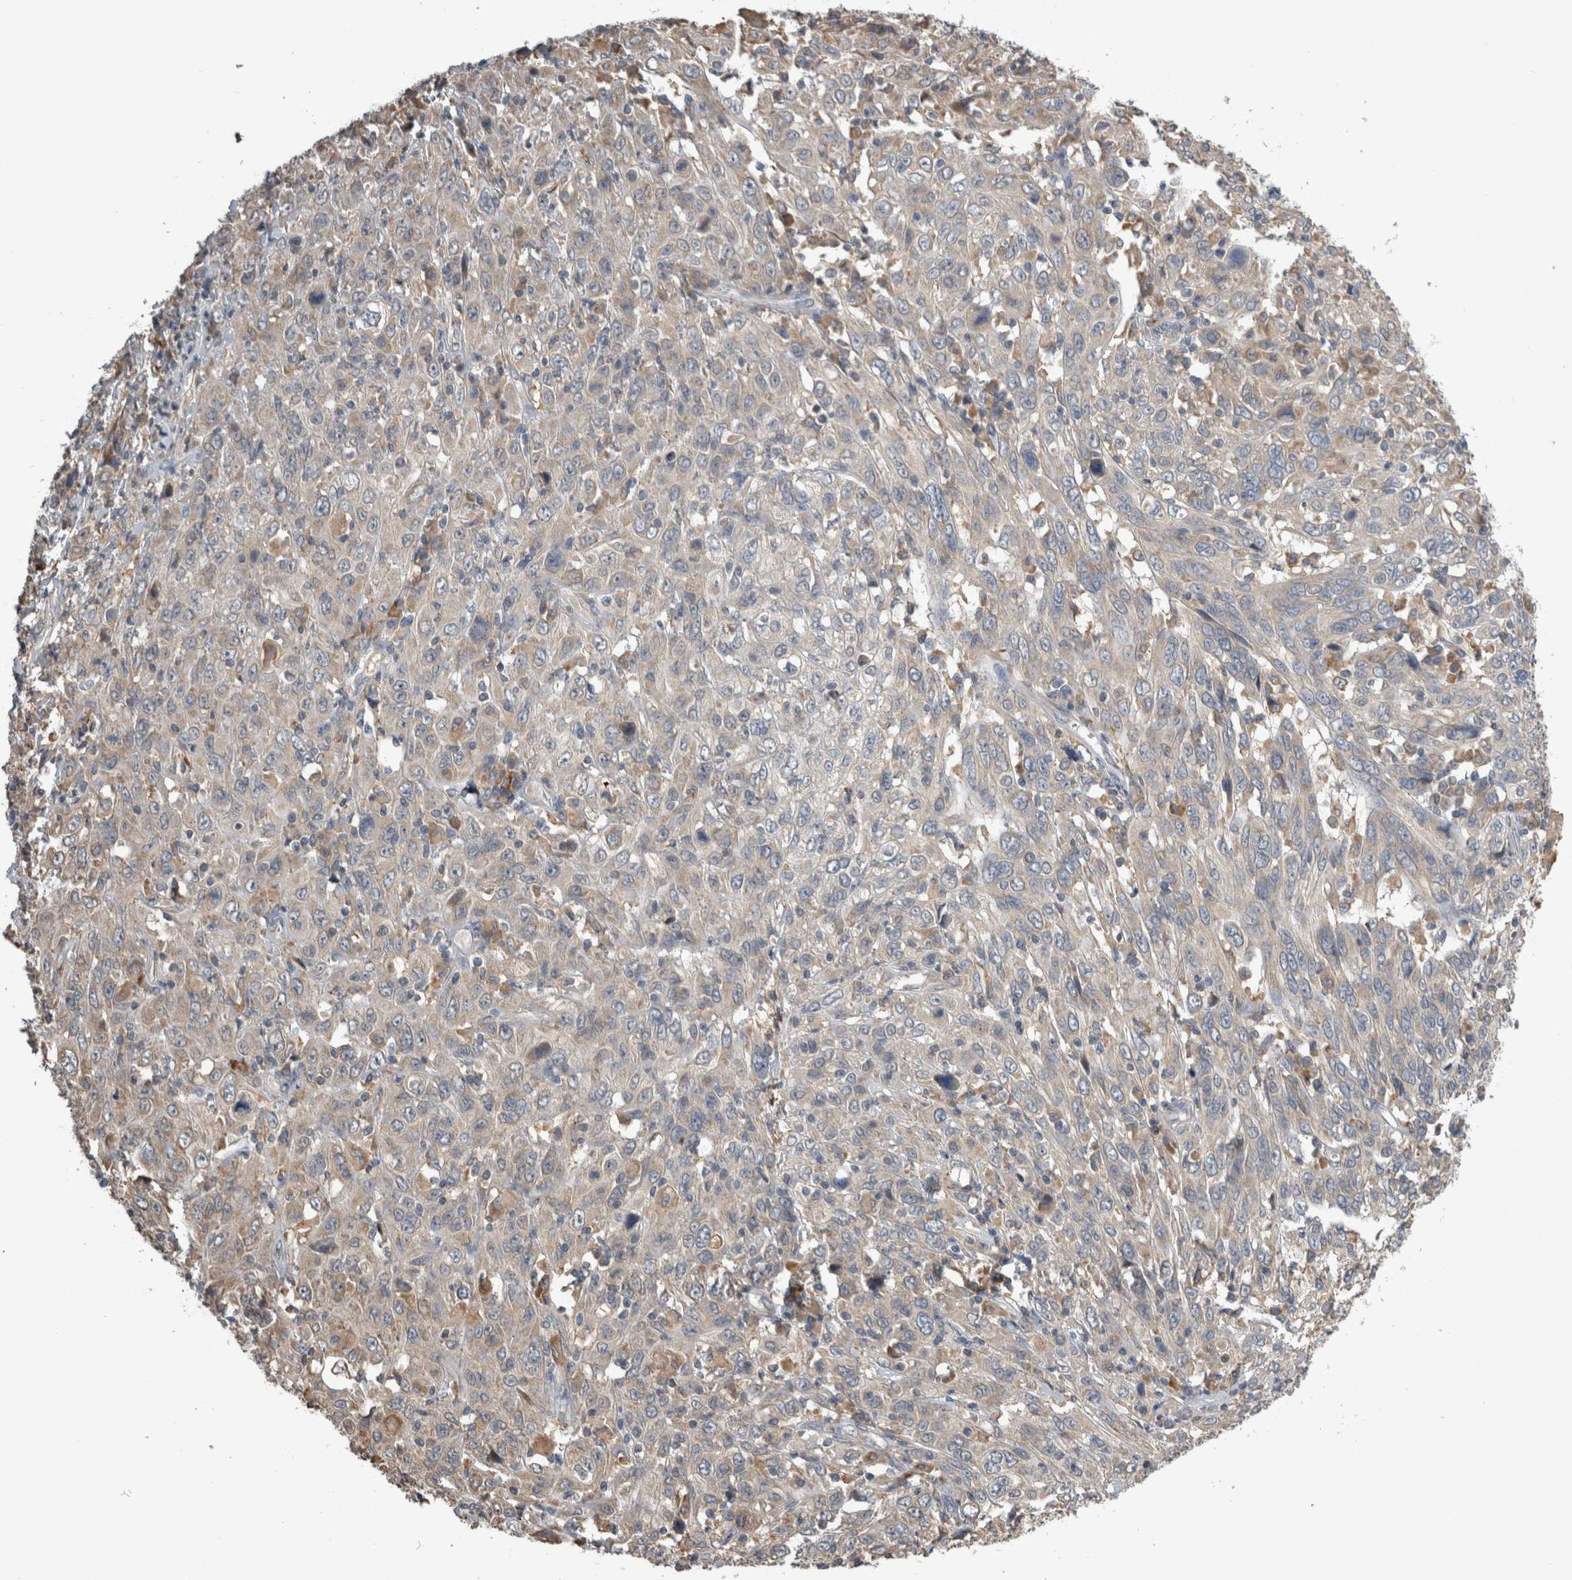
{"staining": {"intensity": "weak", "quantity": "25%-75%", "location": "cytoplasmic/membranous"}, "tissue": "cervical cancer", "cell_type": "Tumor cells", "image_type": "cancer", "snomed": [{"axis": "morphology", "description": "Squamous cell carcinoma, NOS"}, {"axis": "topography", "description": "Cervix"}], "caption": "A micrograph of squamous cell carcinoma (cervical) stained for a protein shows weak cytoplasmic/membranous brown staining in tumor cells. (DAB (3,3'-diaminobenzidine) = brown stain, brightfield microscopy at high magnification).", "gene": "ANXA13", "patient": {"sex": "female", "age": 46}}